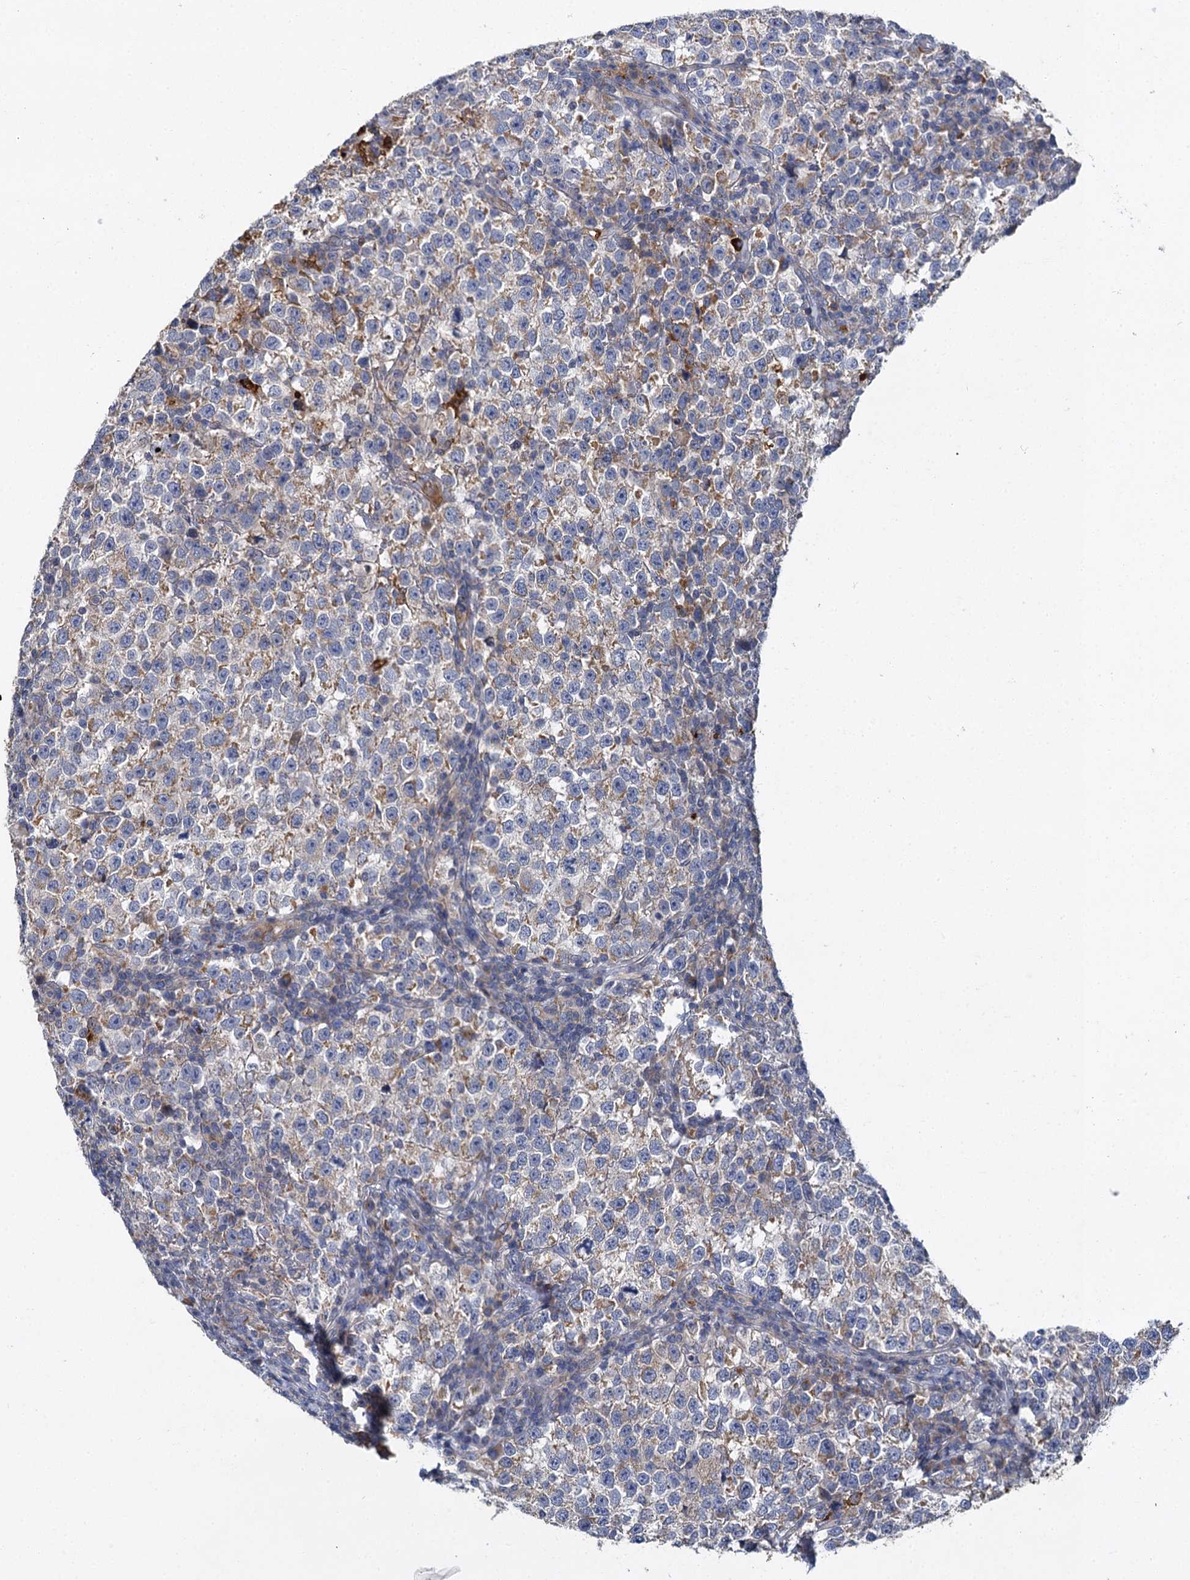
{"staining": {"intensity": "moderate", "quantity": "<25%", "location": "cytoplasmic/membranous"}, "tissue": "testis cancer", "cell_type": "Tumor cells", "image_type": "cancer", "snomed": [{"axis": "morphology", "description": "Normal tissue, NOS"}, {"axis": "morphology", "description": "Seminoma, NOS"}, {"axis": "topography", "description": "Testis"}], "caption": "Tumor cells exhibit low levels of moderate cytoplasmic/membranous positivity in about <25% of cells in seminoma (testis). The protein is shown in brown color, while the nuclei are stained blue.", "gene": "BCS1L", "patient": {"sex": "male", "age": 43}}